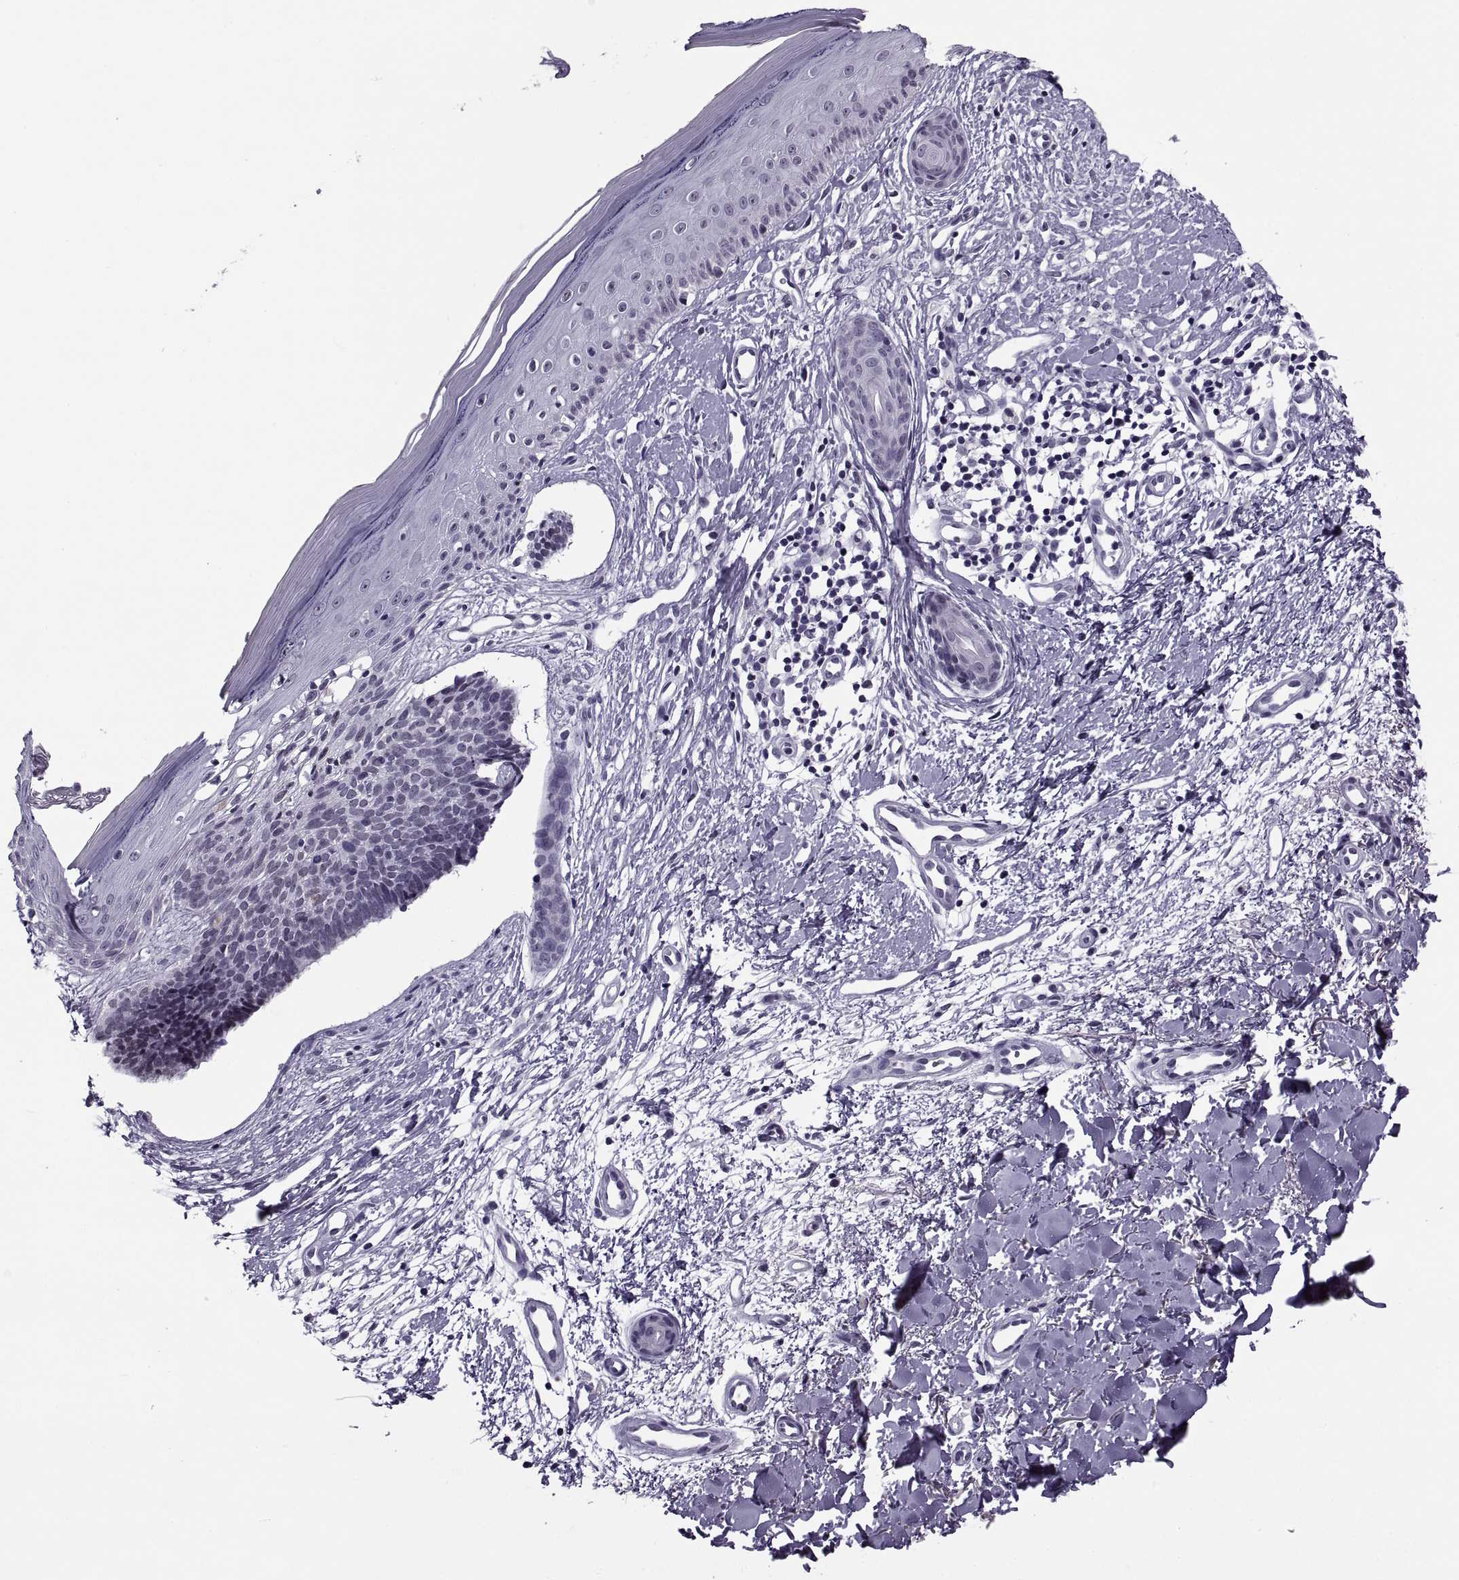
{"staining": {"intensity": "negative", "quantity": "none", "location": "none"}, "tissue": "skin cancer", "cell_type": "Tumor cells", "image_type": "cancer", "snomed": [{"axis": "morphology", "description": "Basal cell carcinoma"}, {"axis": "topography", "description": "Skin"}], "caption": "The image displays no staining of tumor cells in skin basal cell carcinoma.", "gene": "TBC1D3G", "patient": {"sex": "male", "age": 51}}